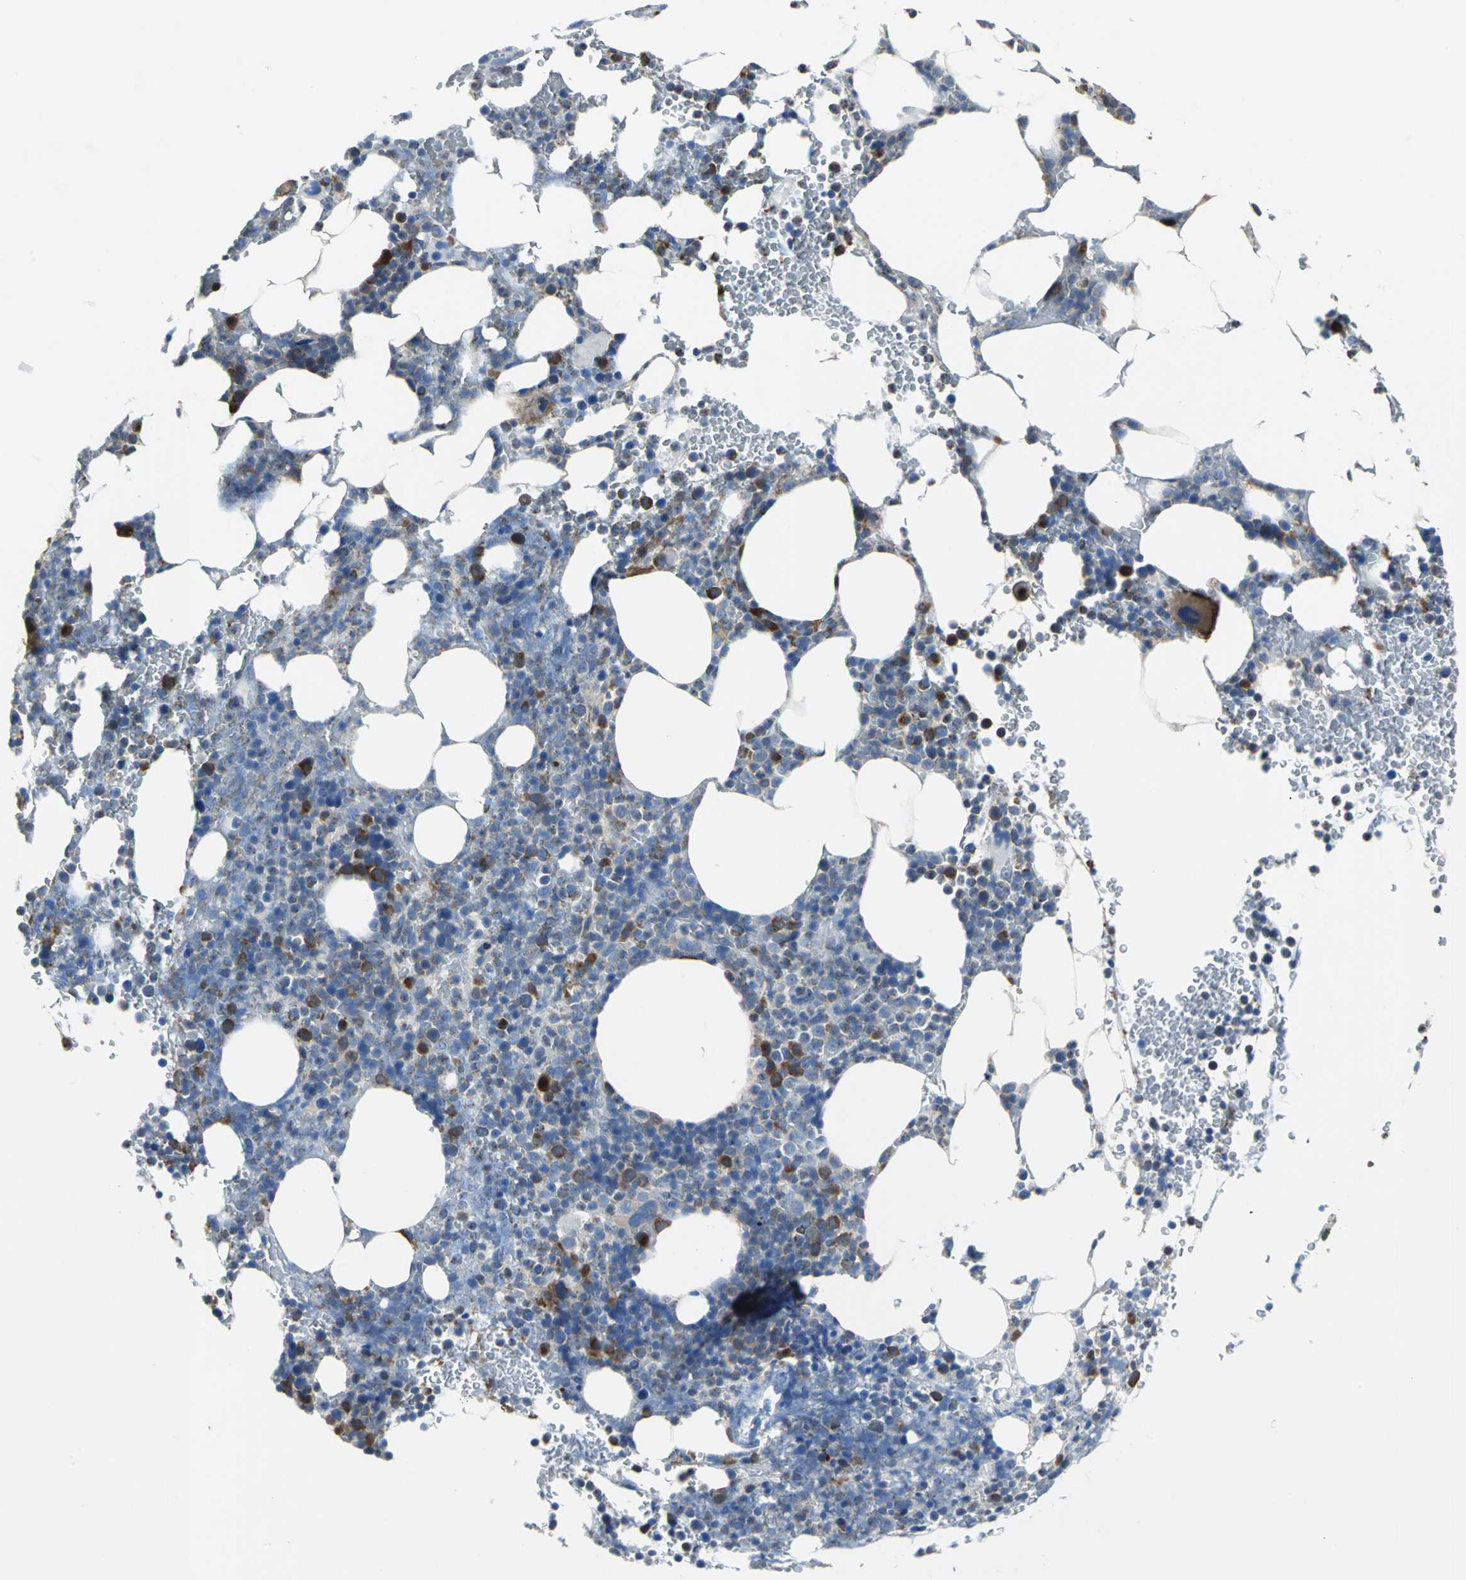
{"staining": {"intensity": "moderate", "quantity": "<25%", "location": "cytoplasmic/membranous"}, "tissue": "bone marrow", "cell_type": "Hematopoietic cells", "image_type": "normal", "snomed": [{"axis": "morphology", "description": "Normal tissue, NOS"}, {"axis": "topography", "description": "Bone marrow"}], "caption": "Immunohistochemical staining of benign human bone marrow reveals low levels of moderate cytoplasmic/membranous positivity in about <25% of hematopoietic cells. The staining was performed using DAB (3,3'-diaminobenzidine) to visualize the protein expression in brown, while the nuclei were stained in blue with hematoxylin (Magnification: 20x).", "gene": "EIF5A", "patient": {"sex": "female", "age": 66}}